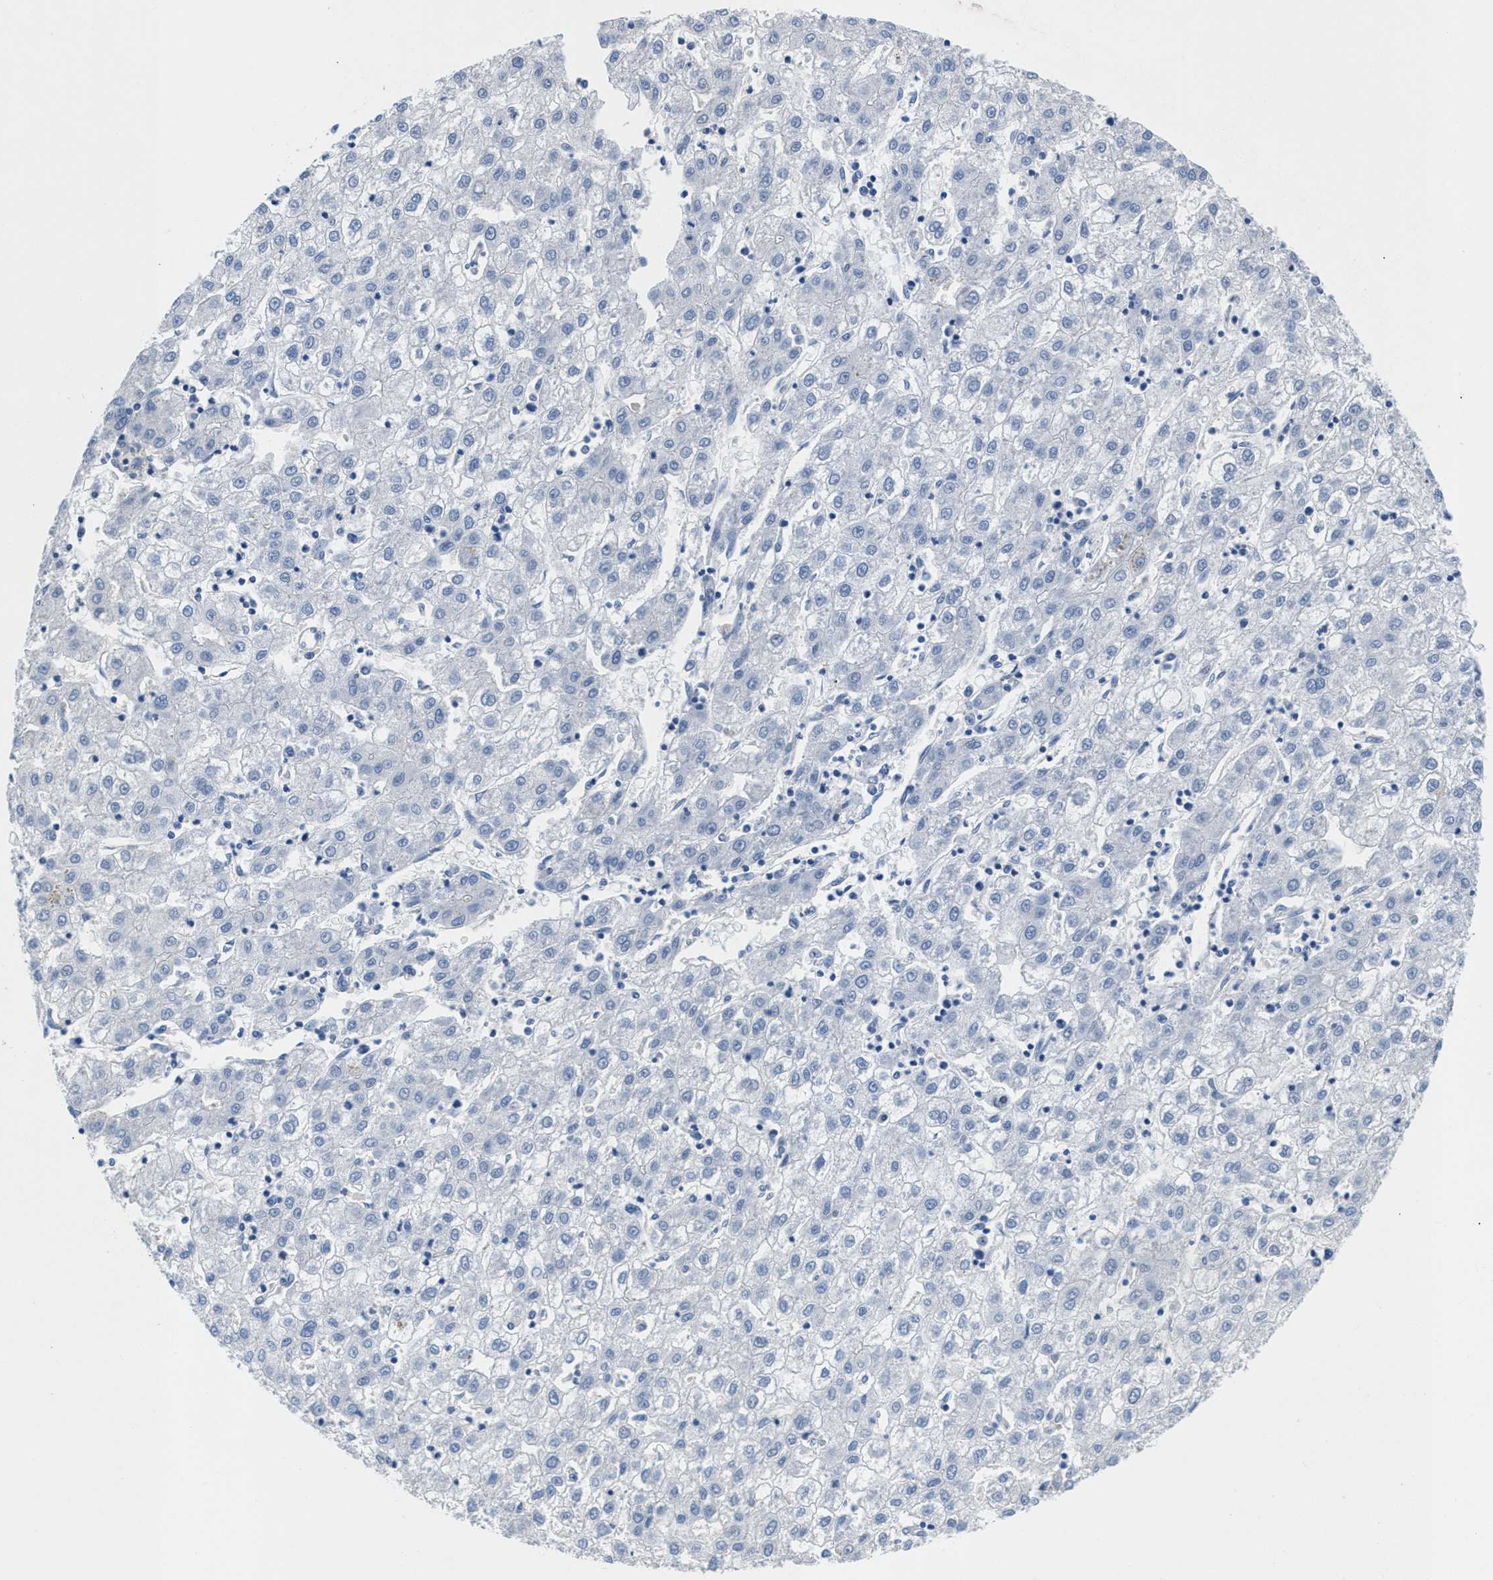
{"staining": {"intensity": "negative", "quantity": "none", "location": "none"}, "tissue": "liver cancer", "cell_type": "Tumor cells", "image_type": "cancer", "snomed": [{"axis": "morphology", "description": "Carcinoma, Hepatocellular, NOS"}, {"axis": "topography", "description": "Liver"}], "caption": "The image reveals no staining of tumor cells in liver hepatocellular carcinoma.", "gene": "SLFN13", "patient": {"sex": "male", "age": 72}}